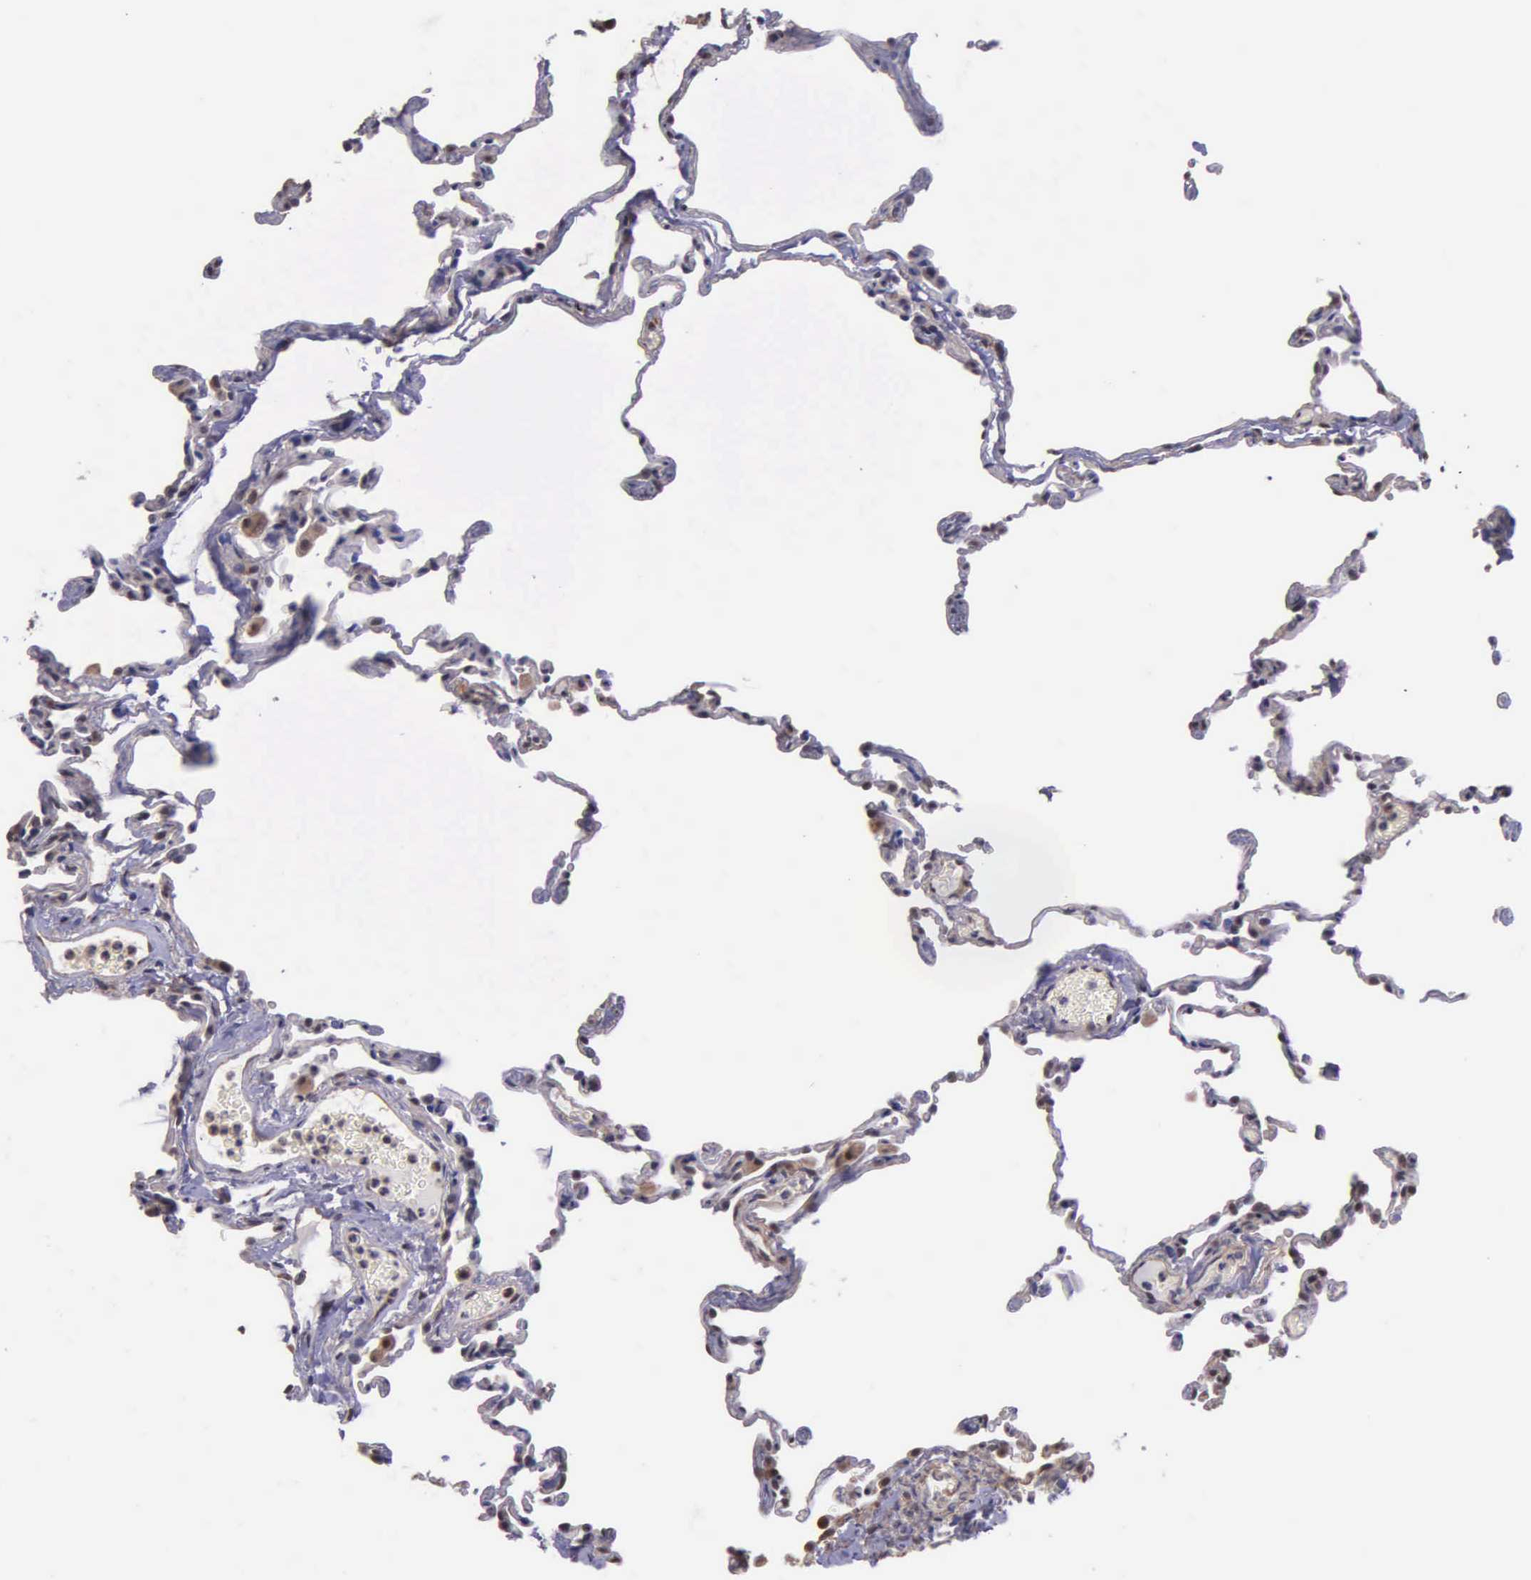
{"staining": {"intensity": "moderate", "quantity": "25%-75%", "location": "cytoplasmic/membranous,nuclear"}, "tissue": "lung", "cell_type": "Alveolar cells", "image_type": "normal", "snomed": [{"axis": "morphology", "description": "Normal tissue, NOS"}, {"axis": "topography", "description": "Lung"}], "caption": "Immunohistochemical staining of benign human lung reveals 25%-75% levels of moderate cytoplasmic/membranous,nuclear protein expression in approximately 25%-75% of alveolar cells. (Brightfield microscopy of DAB IHC at high magnification).", "gene": "PSMC1", "patient": {"sex": "female", "age": 61}}